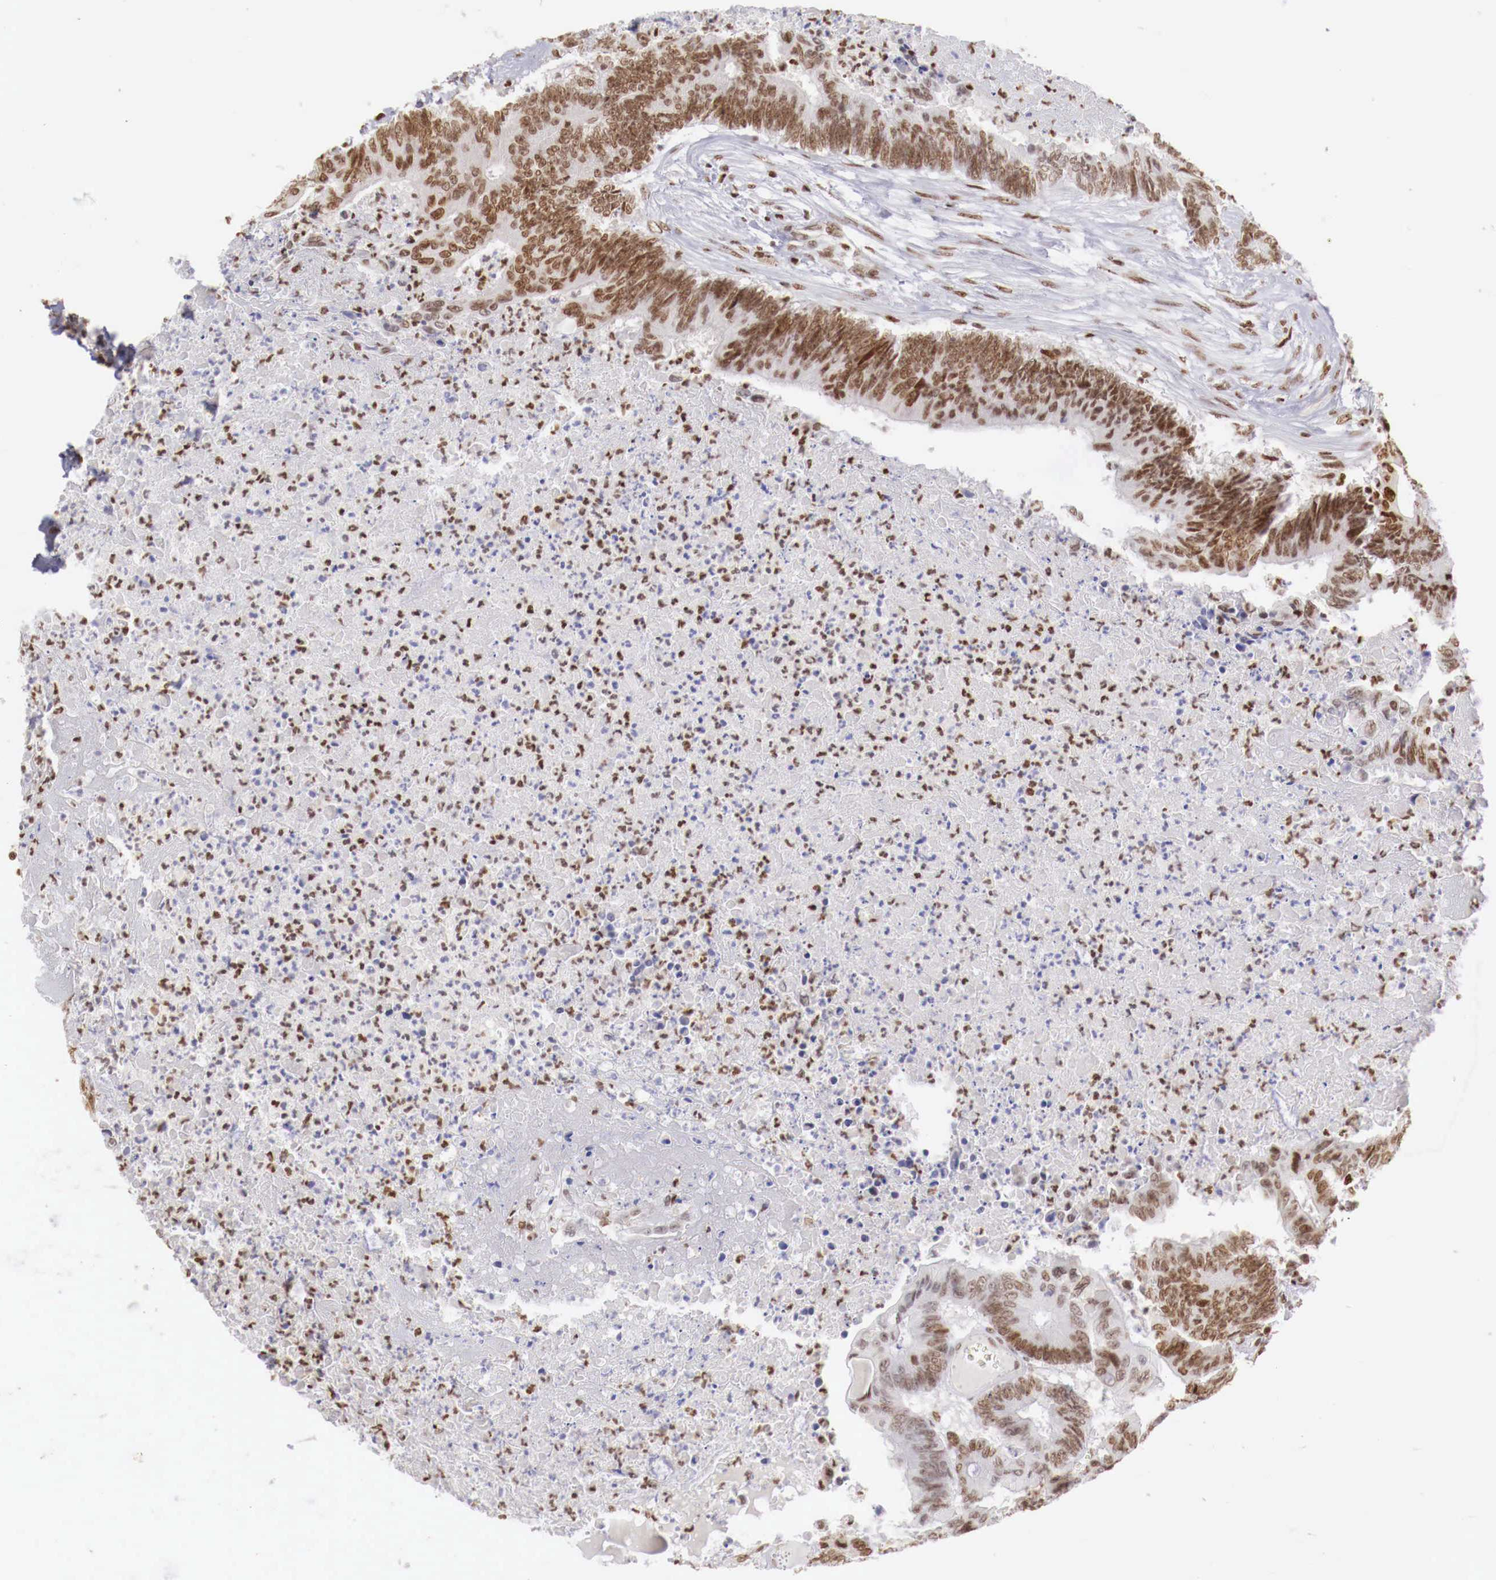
{"staining": {"intensity": "moderate", "quantity": ">75%", "location": "nuclear"}, "tissue": "colorectal cancer", "cell_type": "Tumor cells", "image_type": "cancer", "snomed": [{"axis": "morphology", "description": "Adenocarcinoma, NOS"}, {"axis": "topography", "description": "Colon"}], "caption": "This is an image of IHC staining of colorectal adenocarcinoma, which shows moderate expression in the nuclear of tumor cells.", "gene": "MAX", "patient": {"sex": "male", "age": 65}}